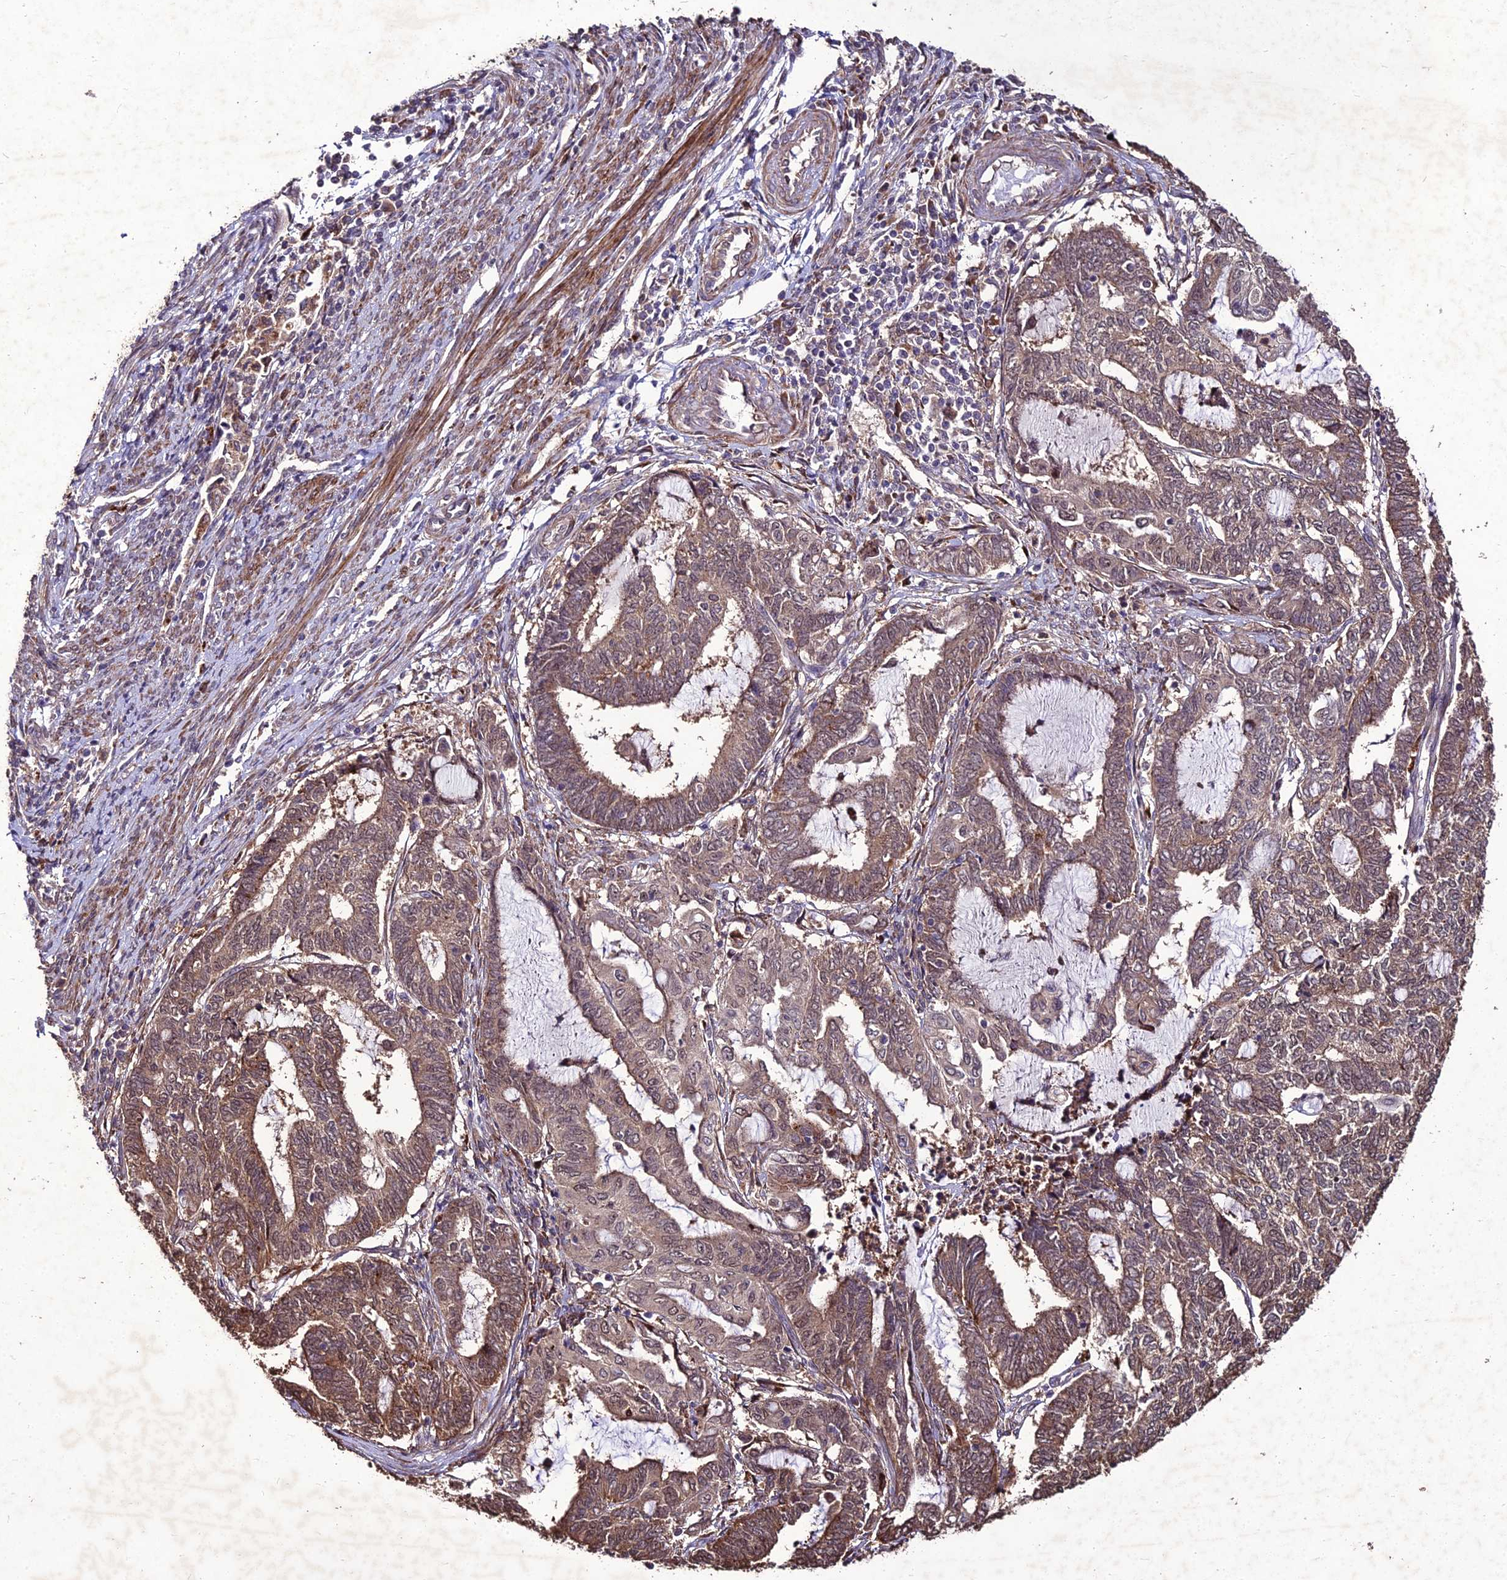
{"staining": {"intensity": "moderate", "quantity": ">75%", "location": "cytoplasmic/membranous,nuclear"}, "tissue": "endometrial cancer", "cell_type": "Tumor cells", "image_type": "cancer", "snomed": [{"axis": "morphology", "description": "Adenocarcinoma, NOS"}, {"axis": "topography", "description": "Uterus"}, {"axis": "topography", "description": "Endometrium"}], "caption": "Human endometrial cancer stained with a protein marker exhibits moderate staining in tumor cells.", "gene": "ZNF766", "patient": {"sex": "female", "age": 70}}